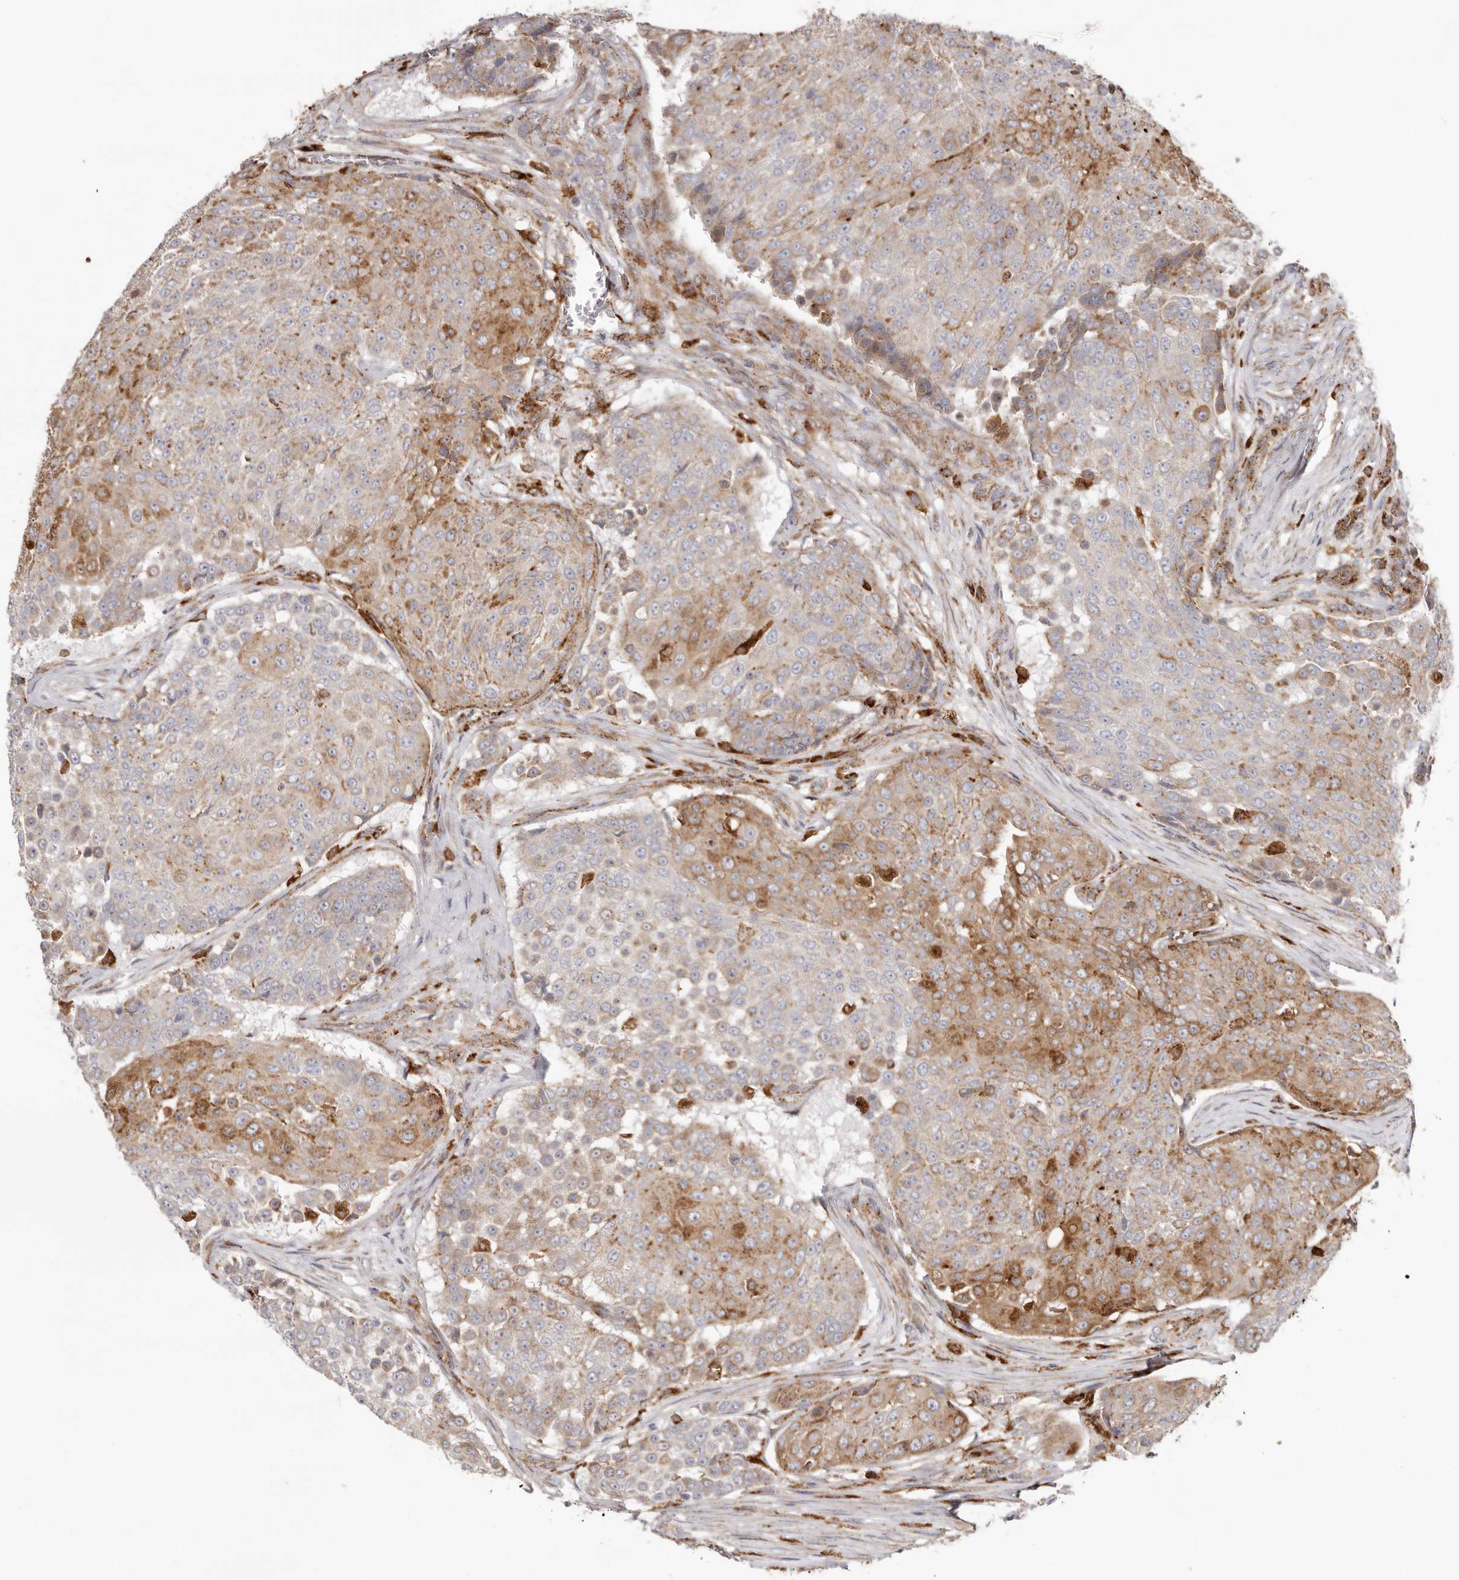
{"staining": {"intensity": "moderate", "quantity": "25%-75%", "location": "cytoplasmic/membranous"}, "tissue": "urothelial cancer", "cell_type": "Tumor cells", "image_type": "cancer", "snomed": [{"axis": "morphology", "description": "Urothelial carcinoma, High grade"}, {"axis": "topography", "description": "Urinary bladder"}], "caption": "High-magnification brightfield microscopy of urothelial cancer stained with DAB (brown) and counterstained with hematoxylin (blue). tumor cells exhibit moderate cytoplasmic/membranous staining is present in about25%-75% of cells.", "gene": "GRN", "patient": {"sex": "female", "age": 63}}